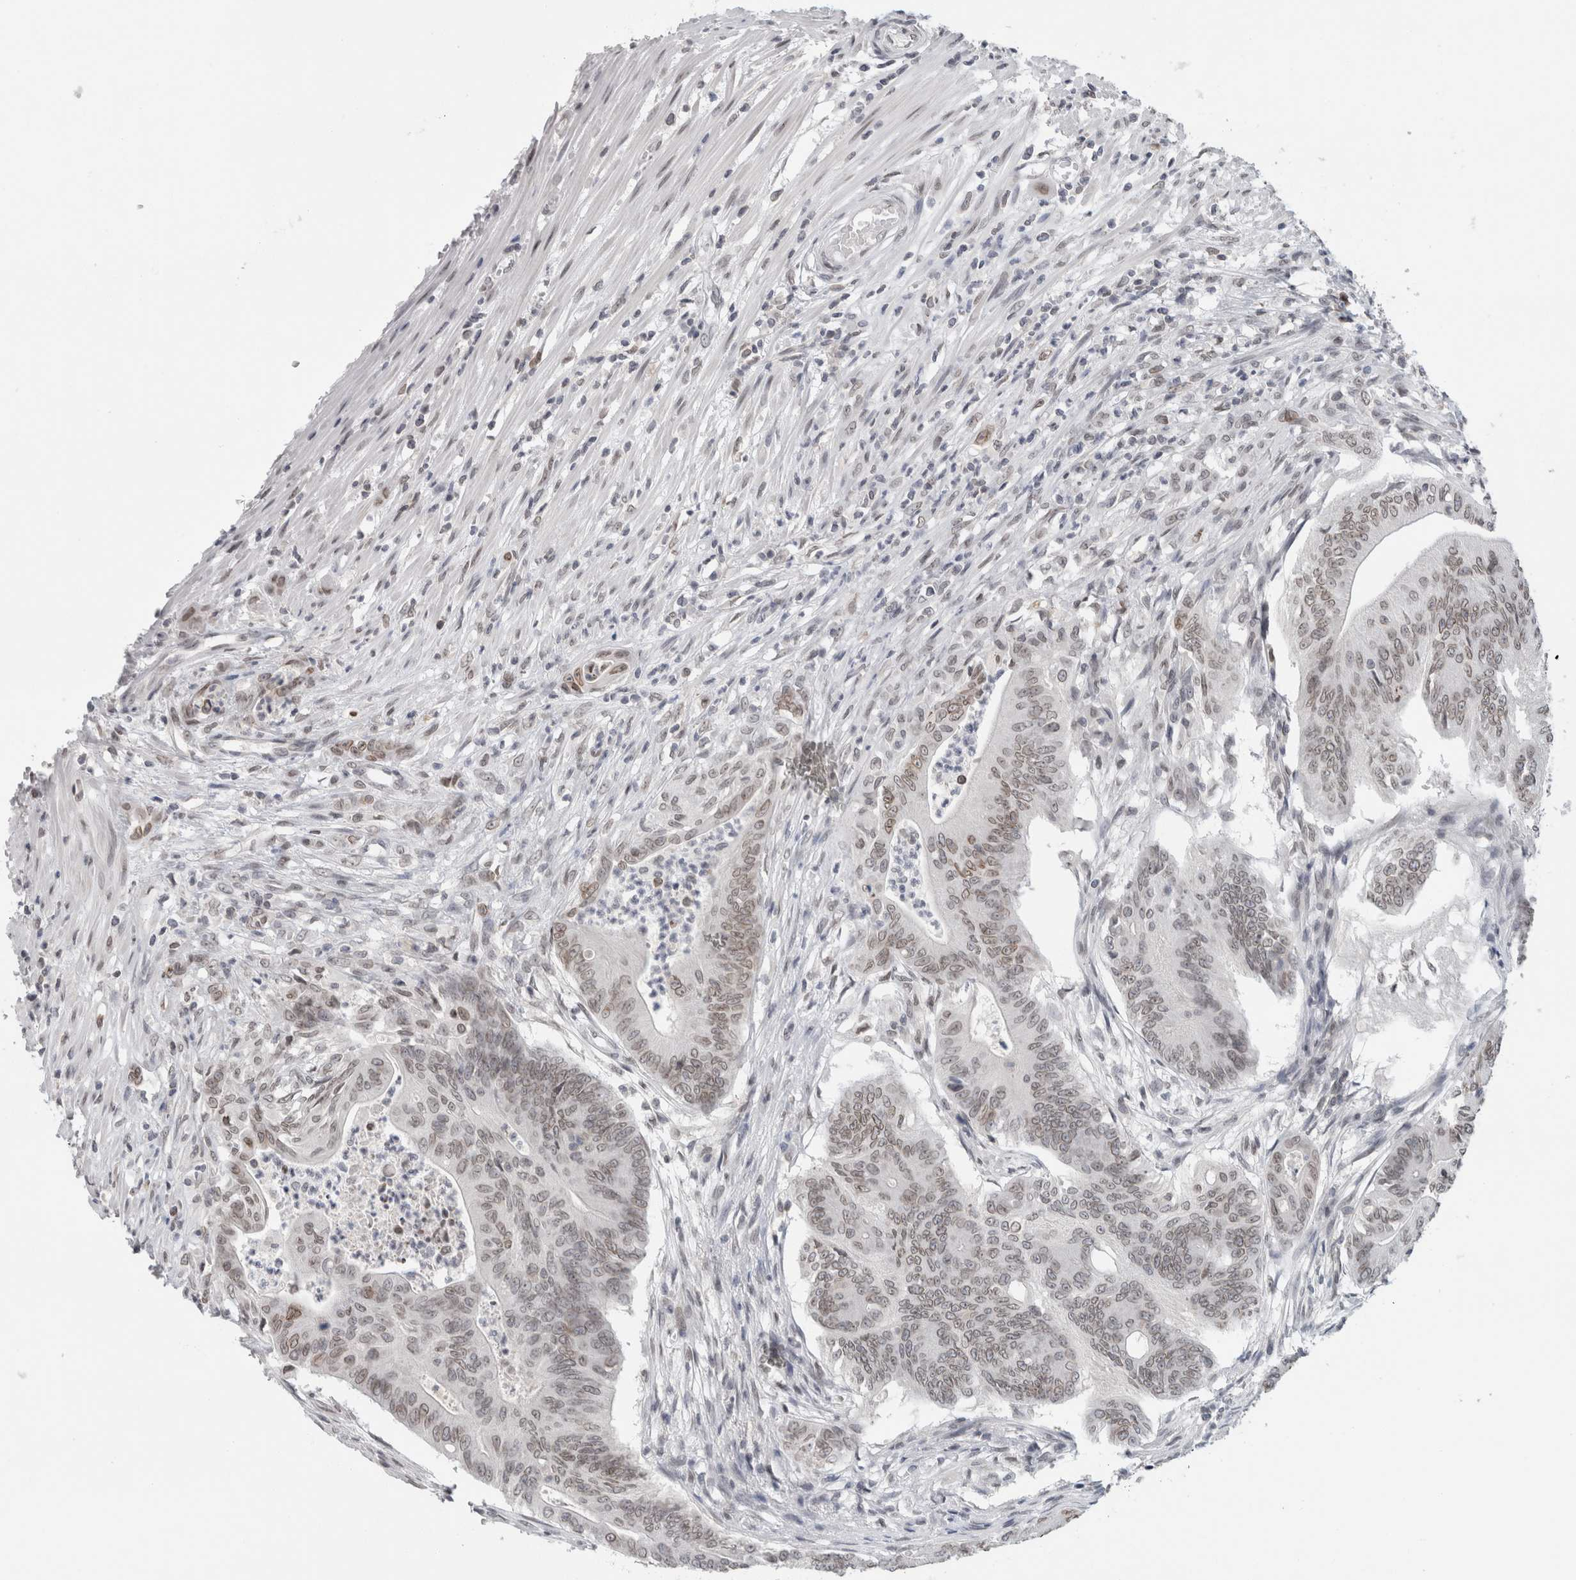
{"staining": {"intensity": "weak", "quantity": "<25%", "location": "cytoplasmic/membranous,nuclear"}, "tissue": "colorectal cancer", "cell_type": "Tumor cells", "image_type": "cancer", "snomed": [{"axis": "morphology", "description": "Adenoma, NOS"}, {"axis": "morphology", "description": "Adenocarcinoma, NOS"}, {"axis": "topography", "description": "Colon"}], "caption": "Immunohistochemistry of colorectal adenoma displays no expression in tumor cells.", "gene": "ZNF770", "patient": {"sex": "male", "age": 79}}